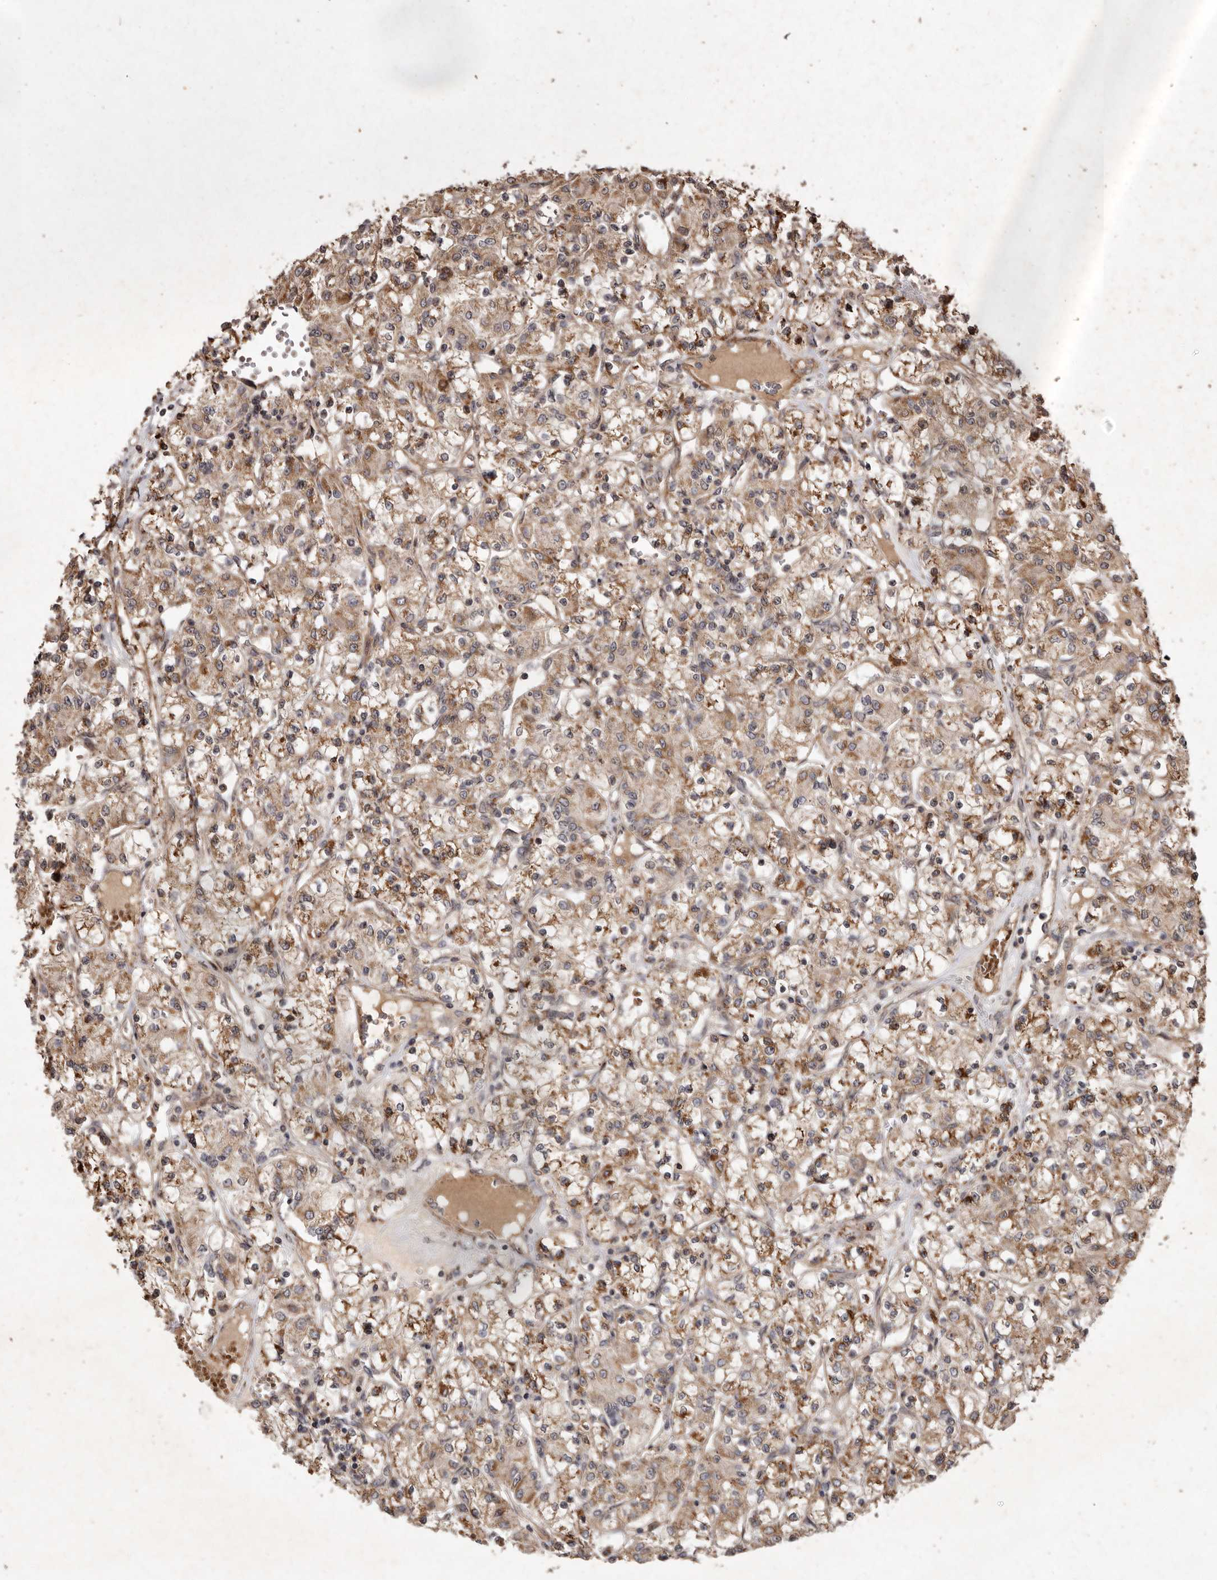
{"staining": {"intensity": "moderate", "quantity": ">75%", "location": "cytoplasmic/membranous"}, "tissue": "renal cancer", "cell_type": "Tumor cells", "image_type": "cancer", "snomed": [{"axis": "morphology", "description": "Adenocarcinoma, NOS"}, {"axis": "topography", "description": "Kidney"}], "caption": "Tumor cells show medium levels of moderate cytoplasmic/membranous positivity in approximately >75% of cells in renal adenocarcinoma. The protein of interest is shown in brown color, while the nuclei are stained blue.", "gene": "SEMA3A", "patient": {"sex": "female", "age": 59}}